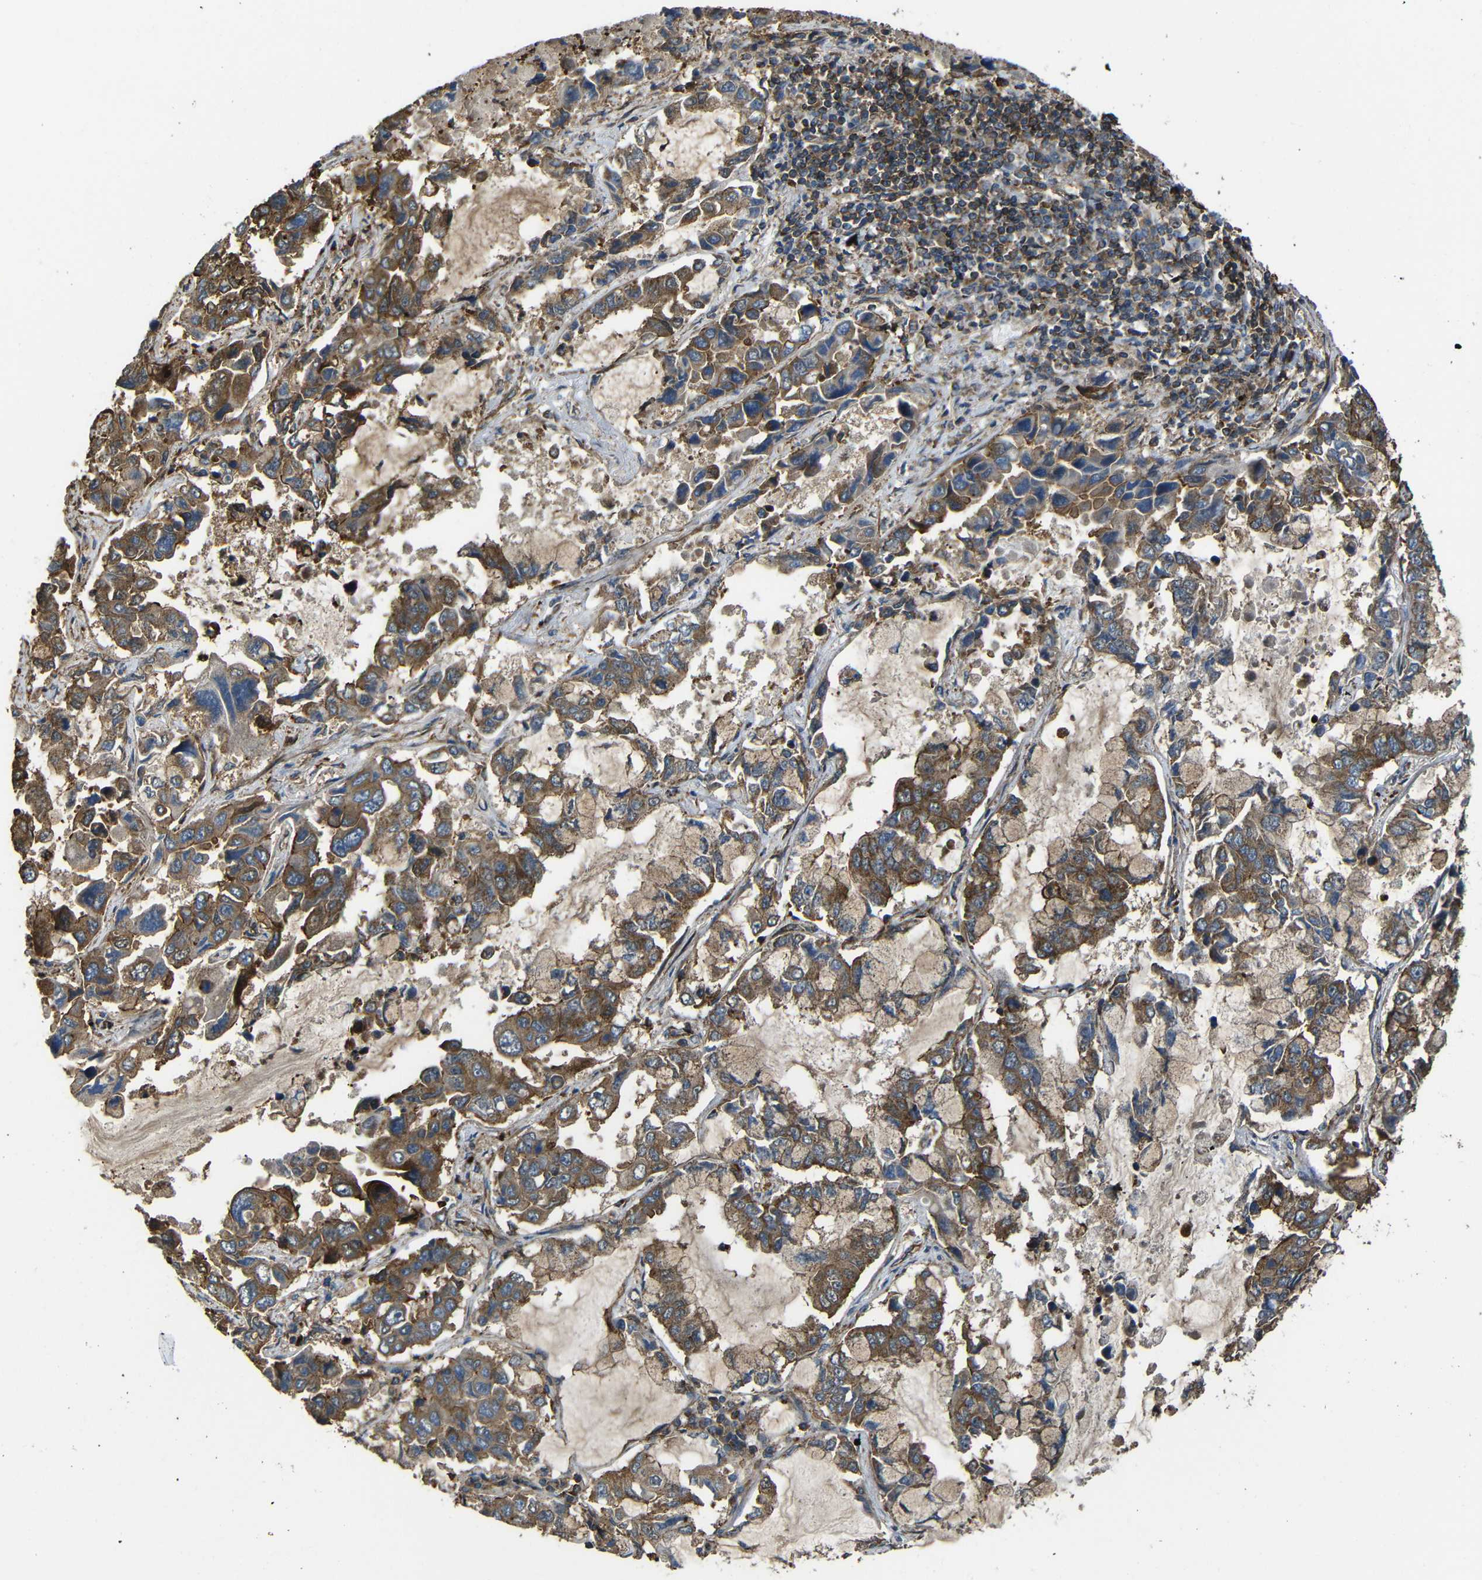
{"staining": {"intensity": "moderate", "quantity": ">75%", "location": "cytoplasmic/membranous"}, "tissue": "lung cancer", "cell_type": "Tumor cells", "image_type": "cancer", "snomed": [{"axis": "morphology", "description": "Adenocarcinoma, NOS"}, {"axis": "topography", "description": "Lung"}], "caption": "The immunohistochemical stain highlights moderate cytoplasmic/membranous staining in tumor cells of adenocarcinoma (lung) tissue.", "gene": "PTCH1", "patient": {"sex": "male", "age": 64}}